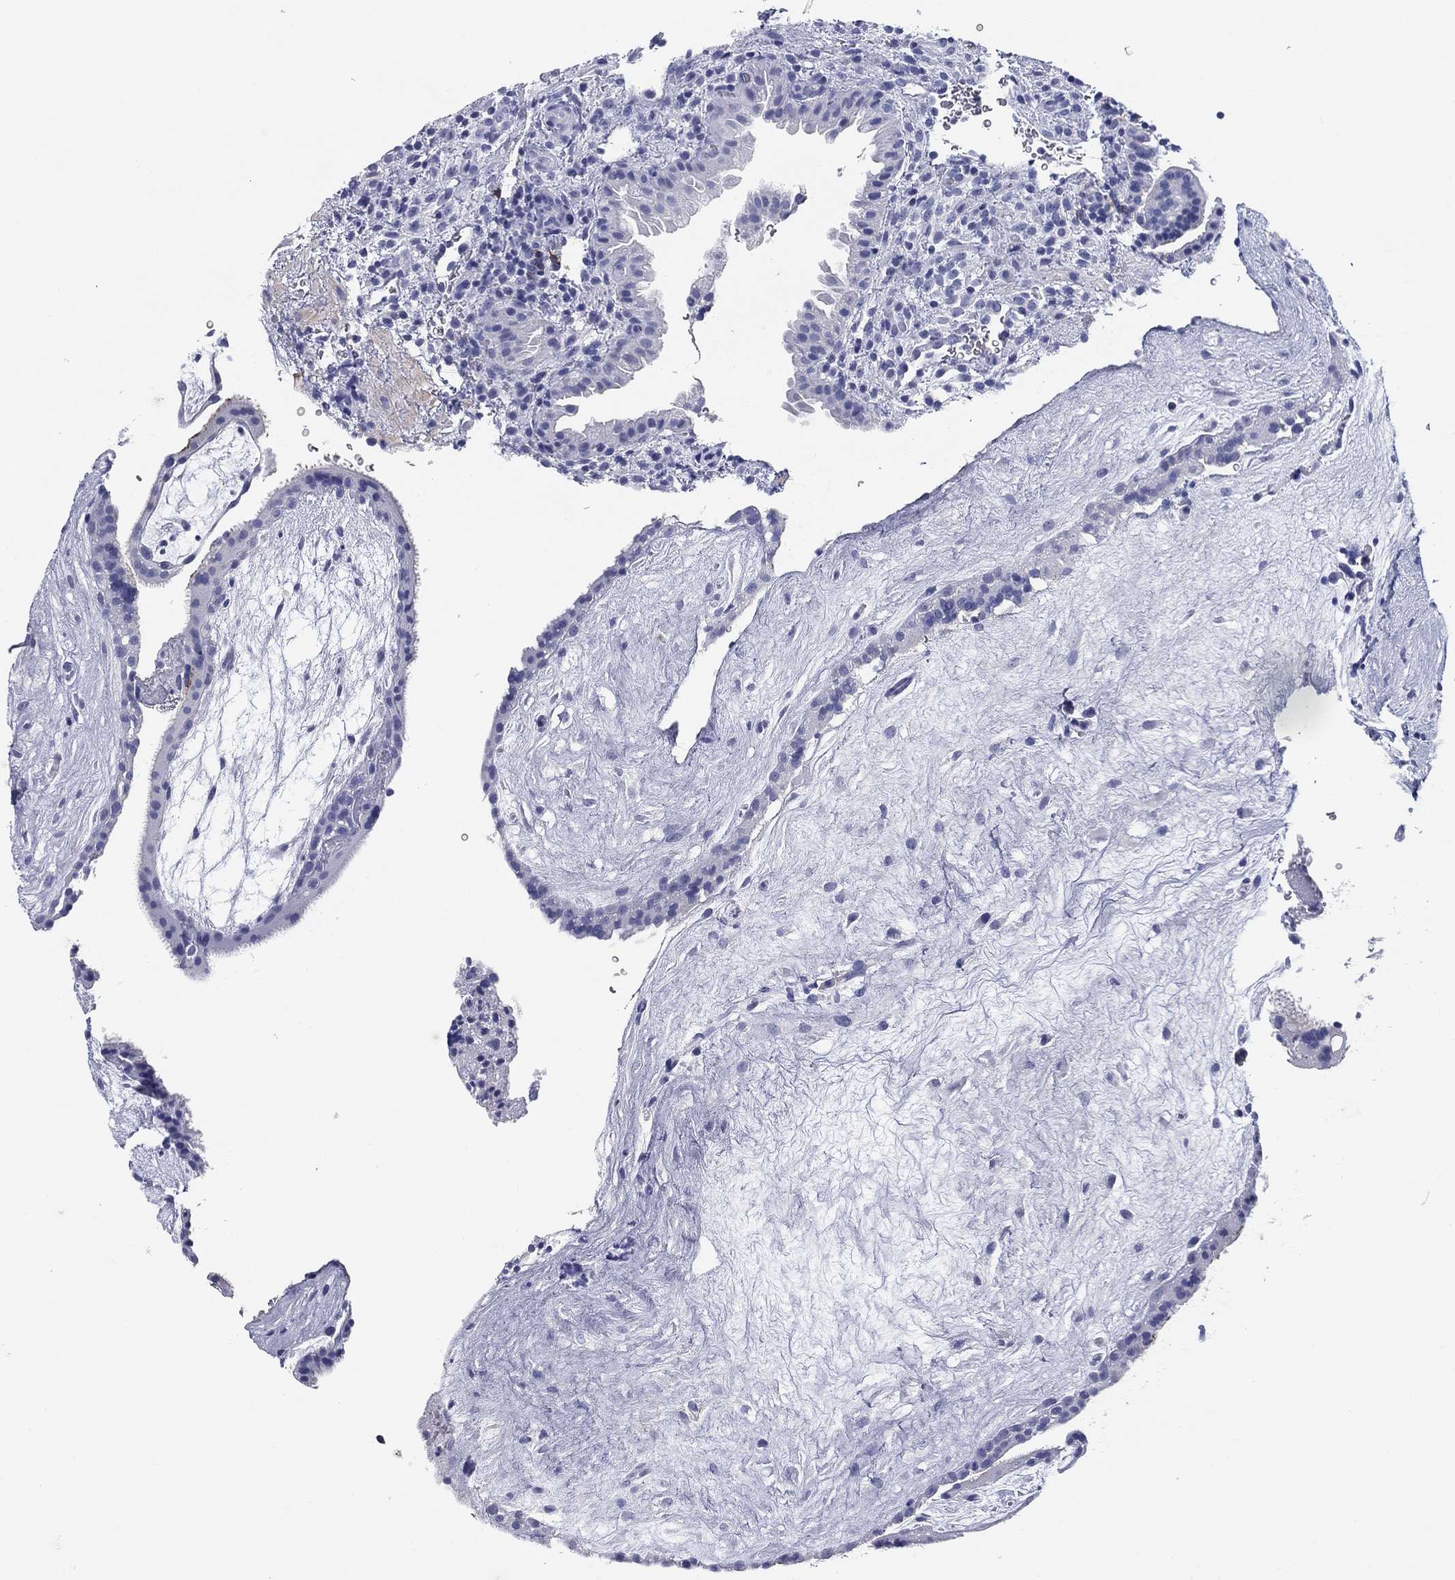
{"staining": {"intensity": "negative", "quantity": "none", "location": "none"}, "tissue": "placenta", "cell_type": "Decidual cells", "image_type": "normal", "snomed": [{"axis": "morphology", "description": "Normal tissue, NOS"}, {"axis": "topography", "description": "Placenta"}], "caption": "Decidual cells show no significant protein positivity in benign placenta.", "gene": "CD79B", "patient": {"sex": "female", "age": 19}}